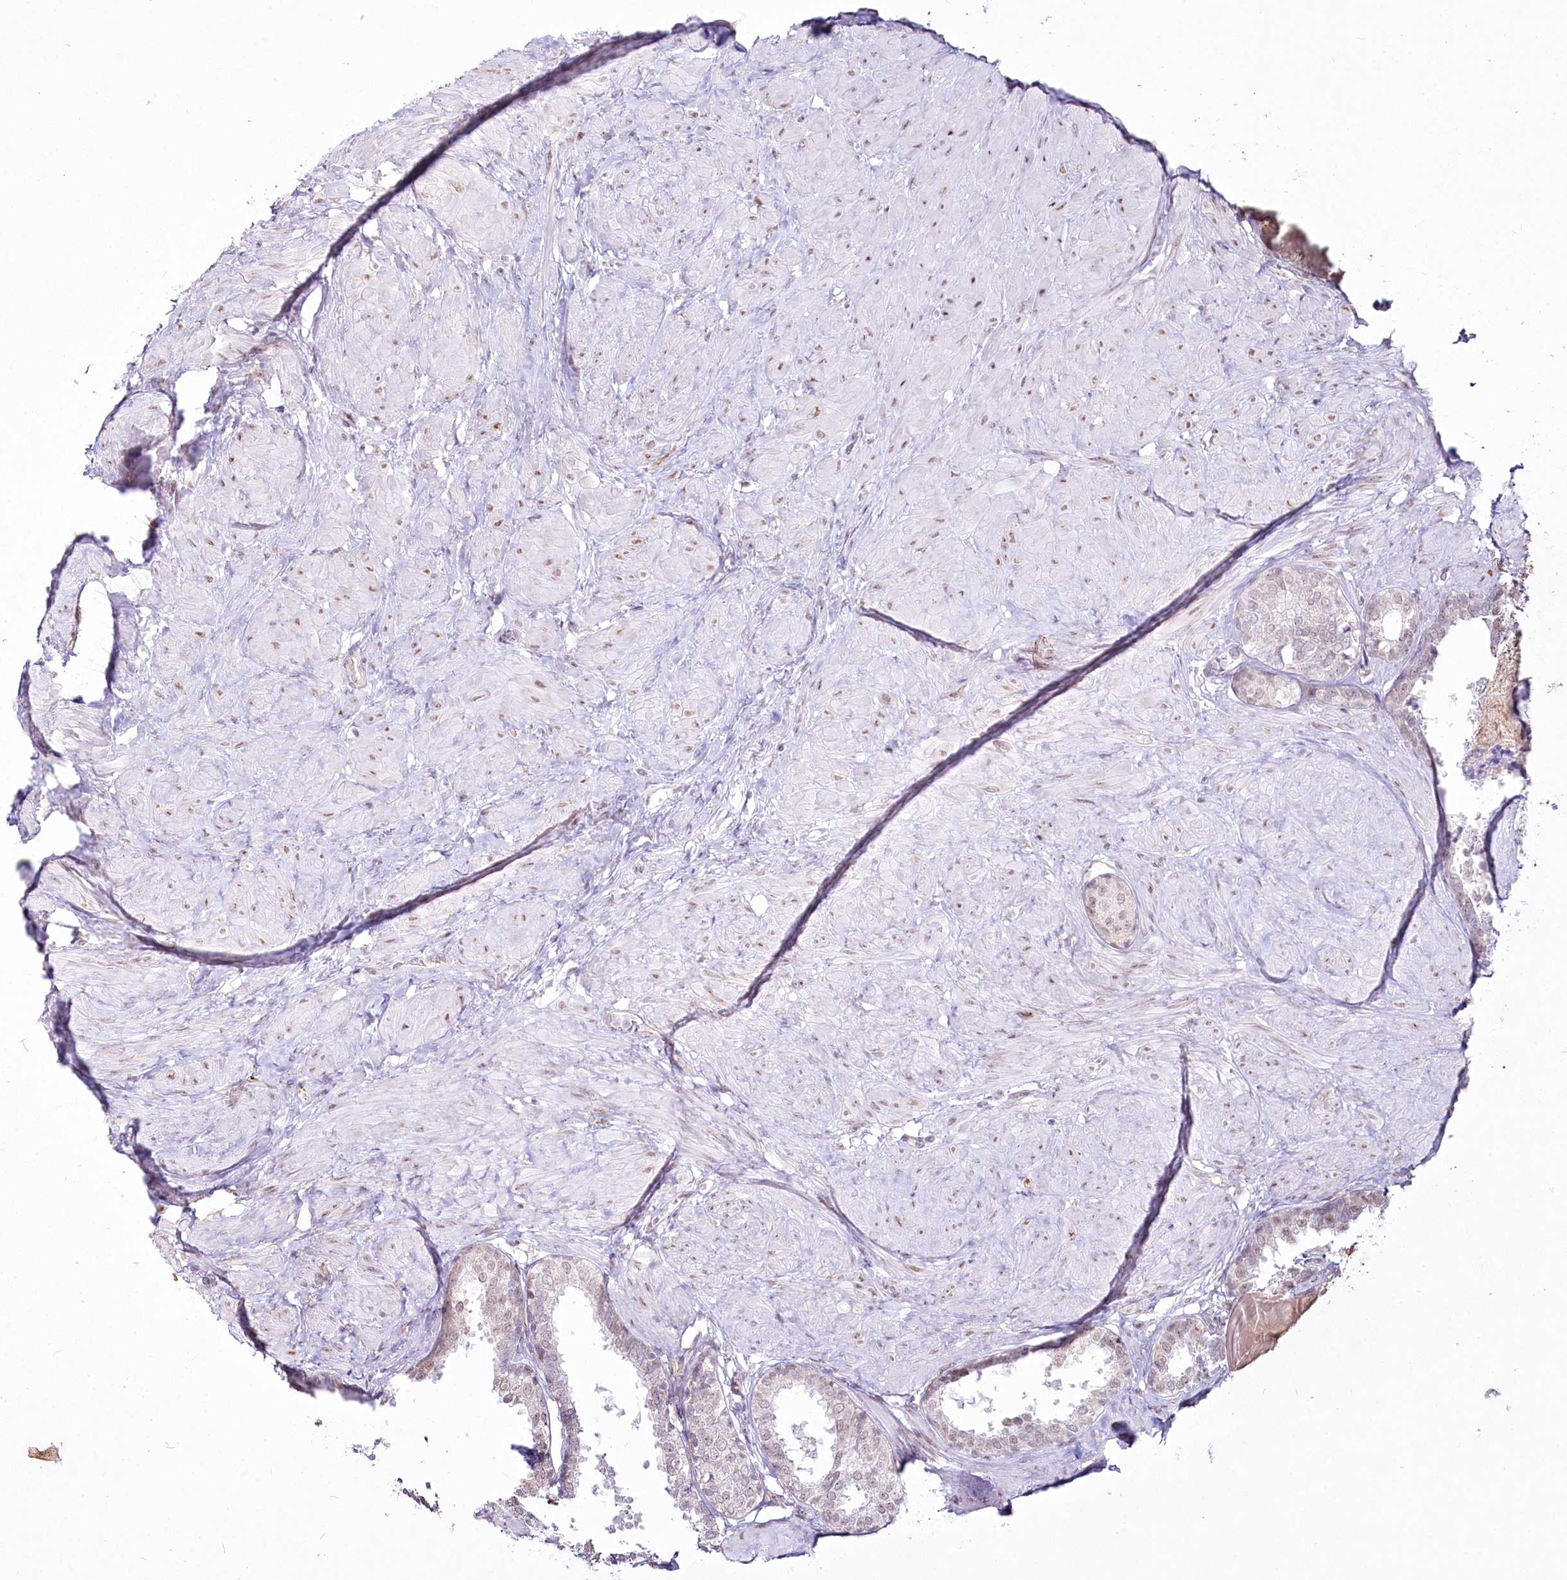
{"staining": {"intensity": "weak", "quantity": "25%-75%", "location": "nuclear"}, "tissue": "prostate", "cell_type": "Glandular cells", "image_type": "normal", "snomed": [{"axis": "morphology", "description": "Normal tissue, NOS"}, {"axis": "topography", "description": "Prostate"}], "caption": "Immunohistochemistry of unremarkable human prostate reveals low levels of weak nuclear staining in approximately 25%-75% of glandular cells.", "gene": "YBX3", "patient": {"sex": "male", "age": 48}}